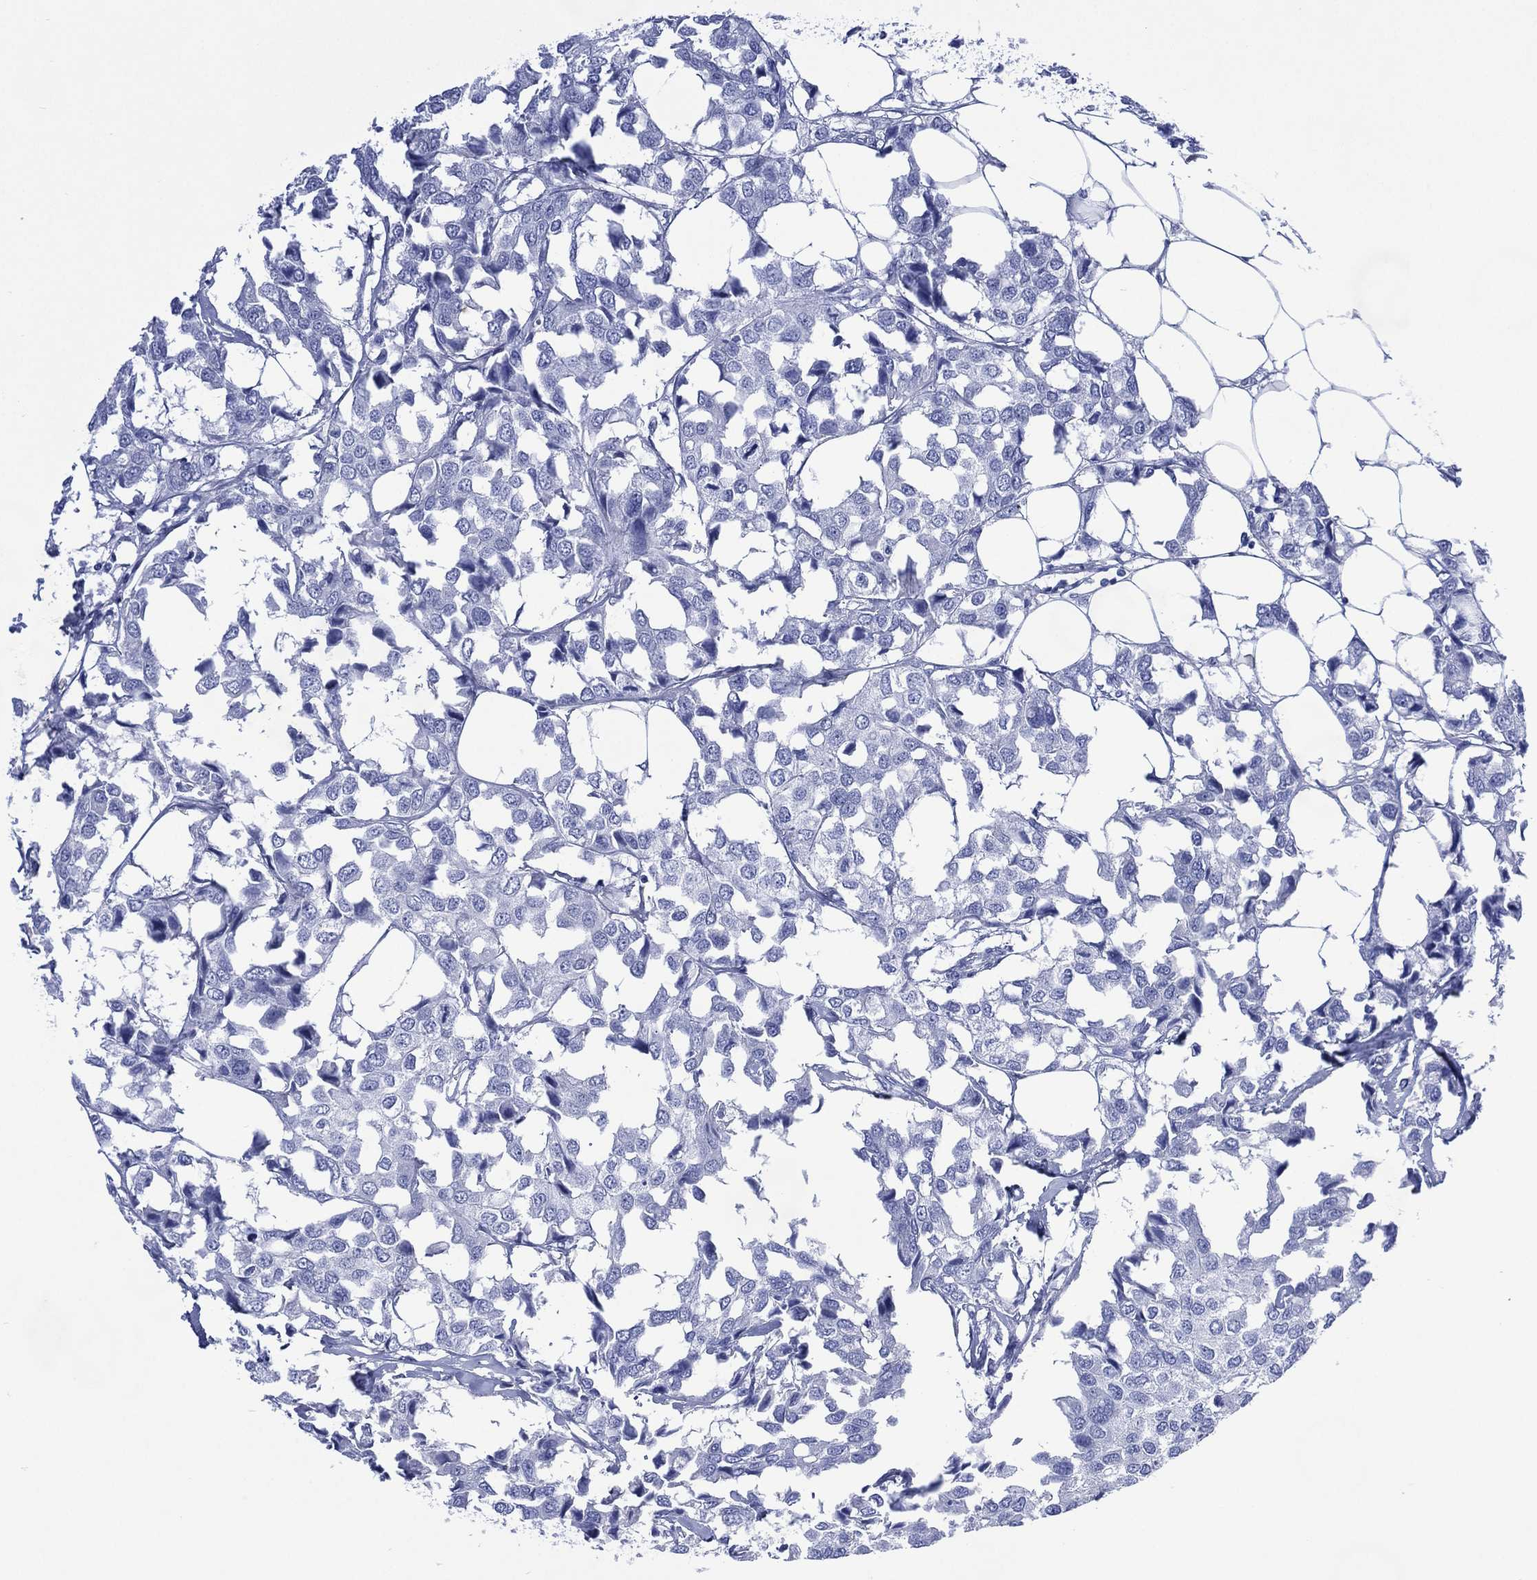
{"staining": {"intensity": "negative", "quantity": "none", "location": "none"}, "tissue": "breast cancer", "cell_type": "Tumor cells", "image_type": "cancer", "snomed": [{"axis": "morphology", "description": "Duct carcinoma"}, {"axis": "topography", "description": "Breast"}], "caption": "Immunohistochemistry histopathology image of neoplastic tissue: human breast infiltrating ductal carcinoma stained with DAB displays no significant protein positivity in tumor cells.", "gene": "SHCBP1L", "patient": {"sex": "female", "age": 80}}